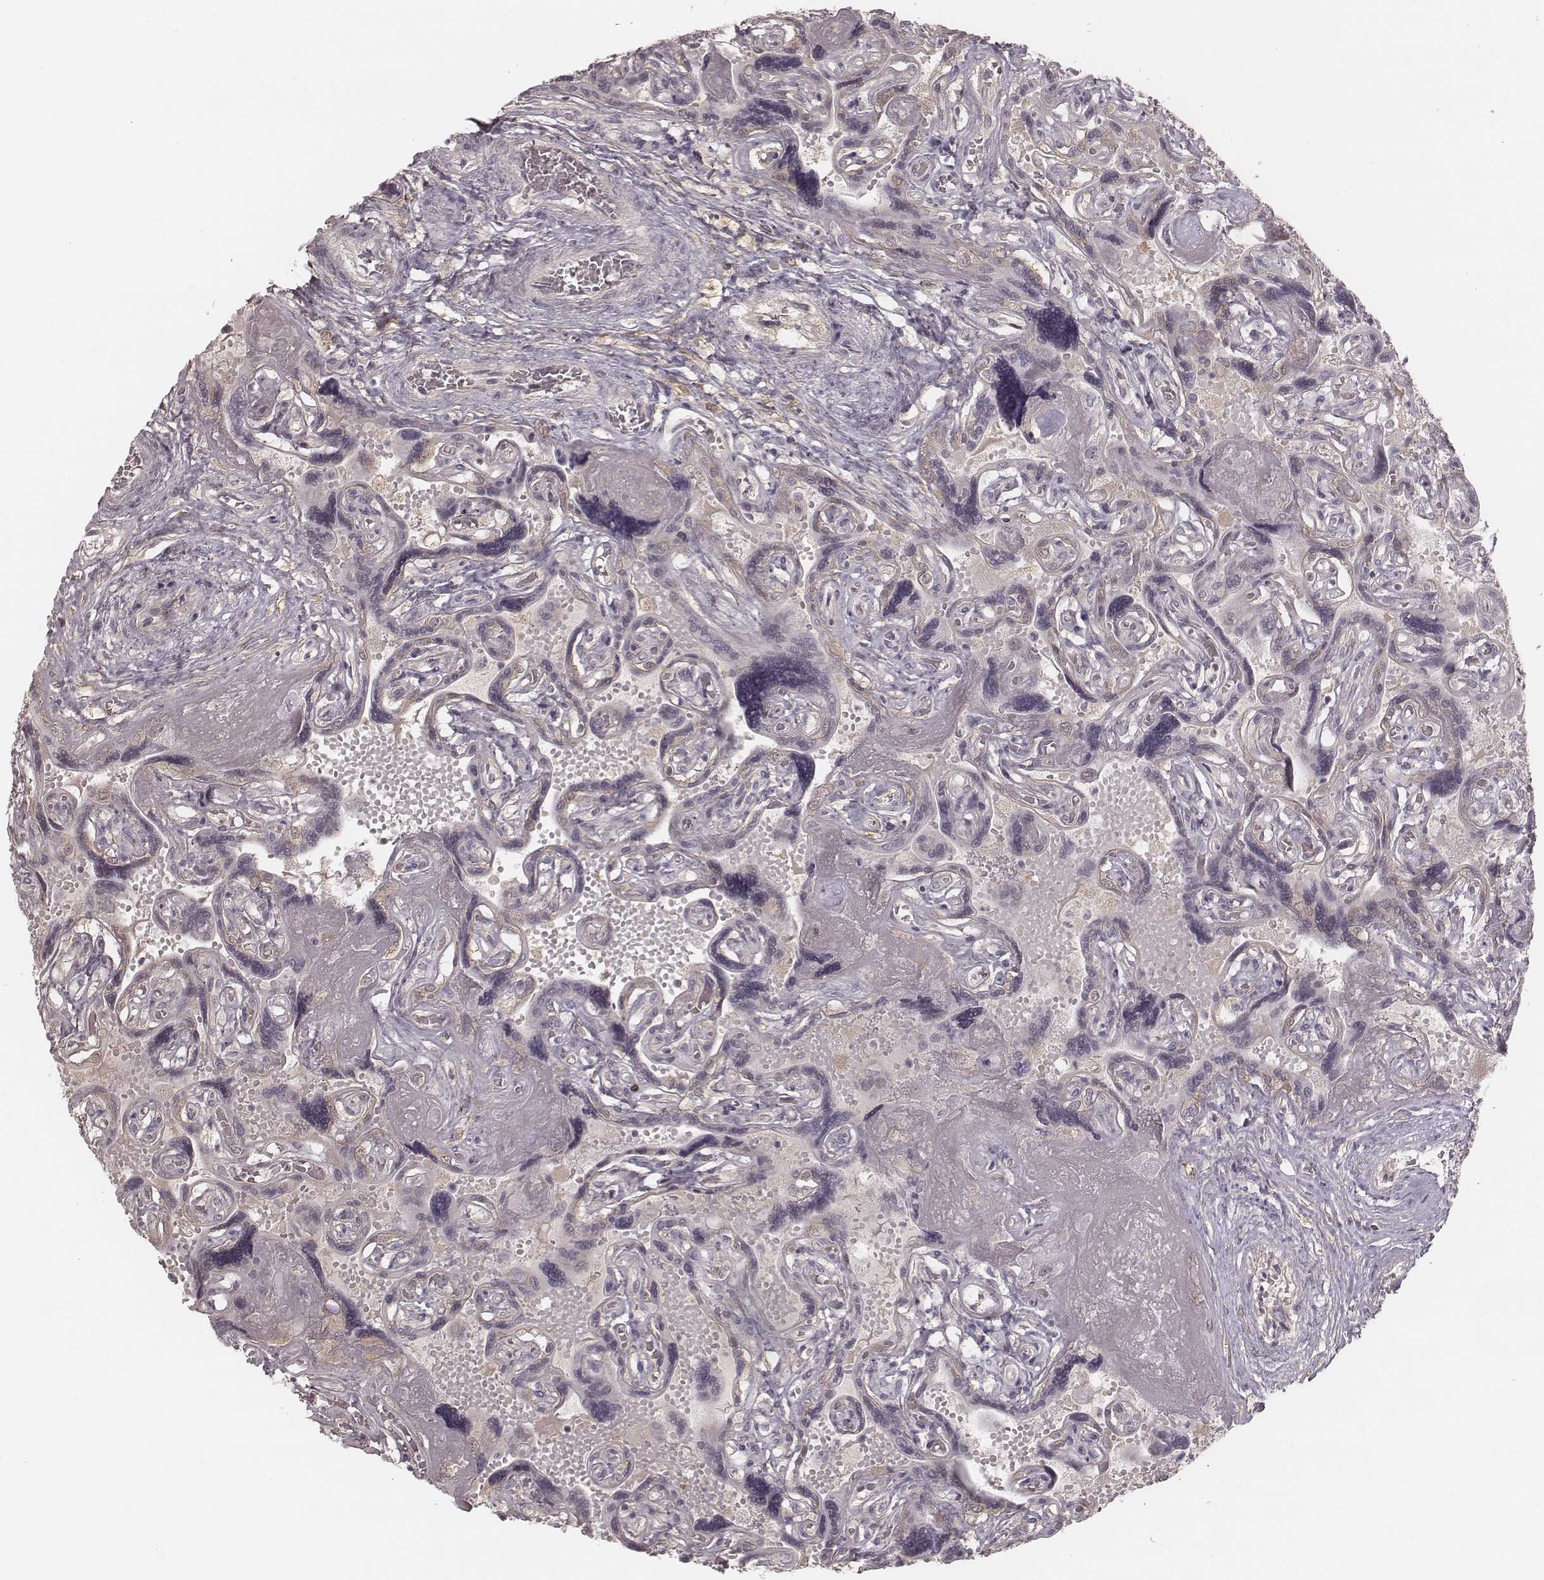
{"staining": {"intensity": "weak", "quantity": "<25%", "location": "cytoplasmic/membranous"}, "tissue": "placenta", "cell_type": "Decidual cells", "image_type": "normal", "snomed": [{"axis": "morphology", "description": "Normal tissue, NOS"}, {"axis": "topography", "description": "Placenta"}], "caption": "Immunohistochemistry (IHC) photomicrograph of unremarkable placenta stained for a protein (brown), which reveals no positivity in decidual cells.", "gene": "TDRD5", "patient": {"sex": "female", "age": 32}}